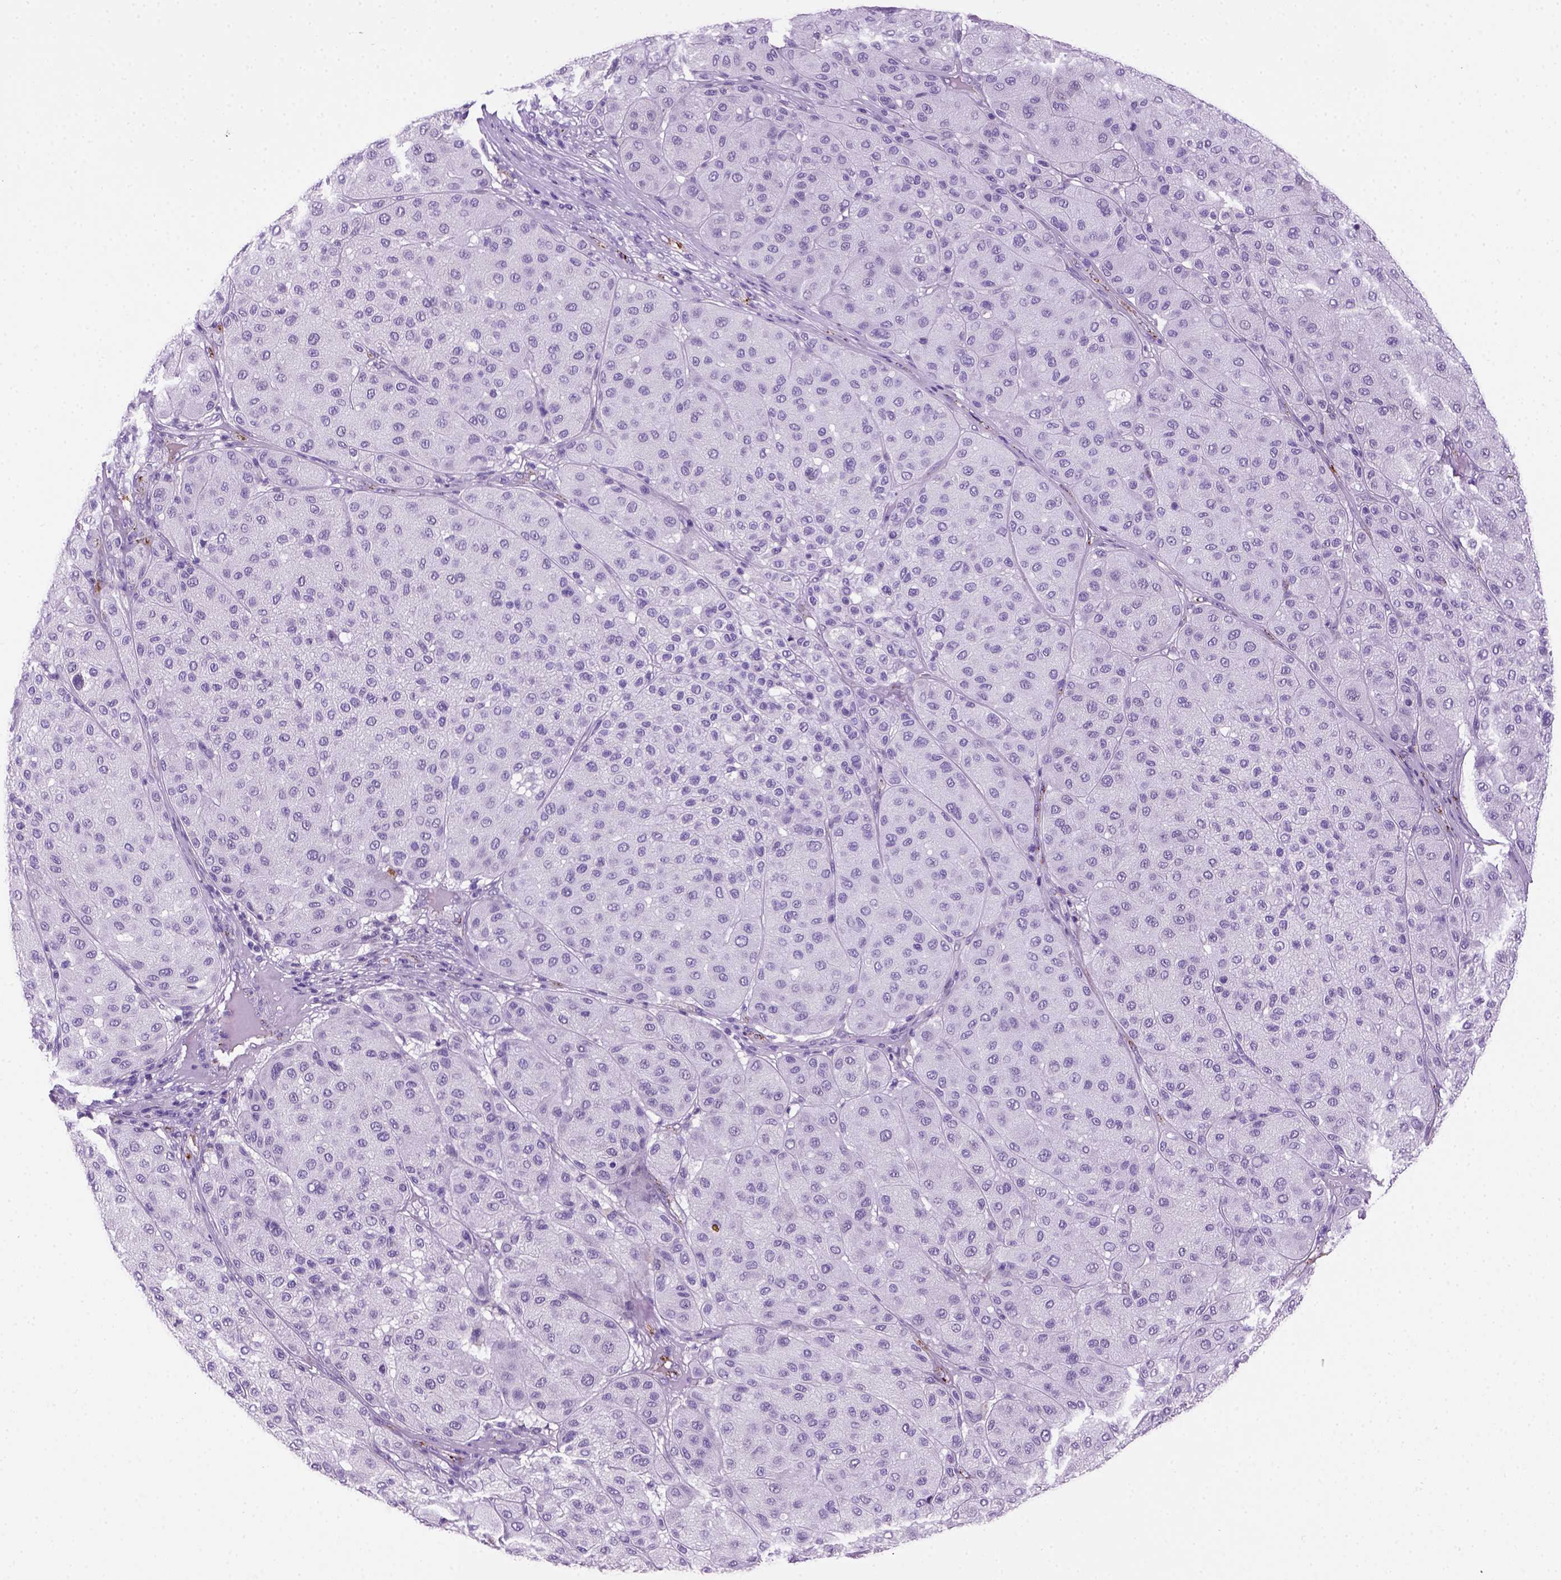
{"staining": {"intensity": "negative", "quantity": "none", "location": "none"}, "tissue": "melanoma", "cell_type": "Tumor cells", "image_type": "cancer", "snomed": [{"axis": "morphology", "description": "Malignant melanoma, Metastatic site"}, {"axis": "topography", "description": "Smooth muscle"}], "caption": "The immunohistochemistry histopathology image has no significant positivity in tumor cells of malignant melanoma (metastatic site) tissue.", "gene": "VWF", "patient": {"sex": "male", "age": 41}}